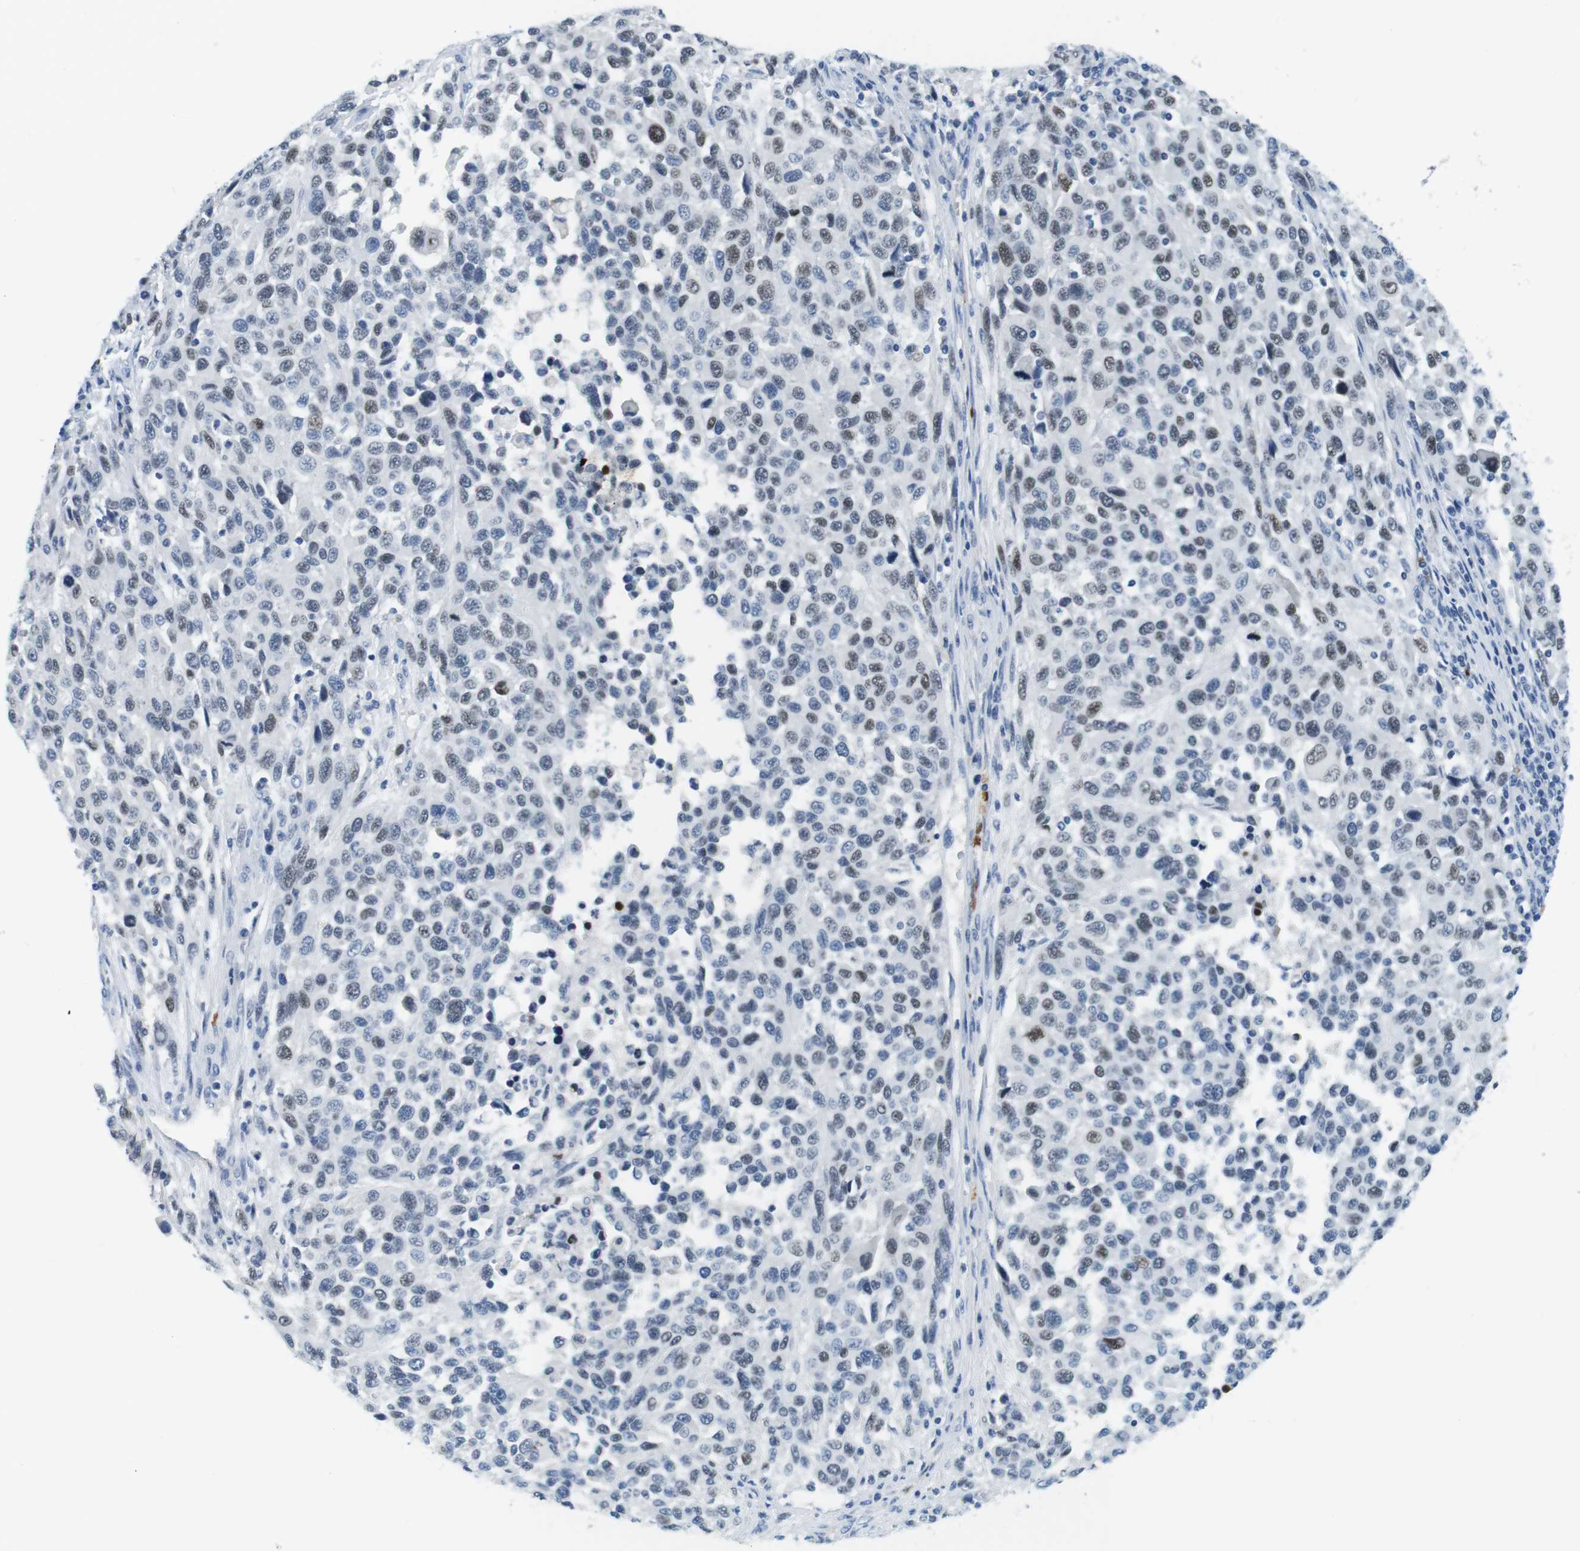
{"staining": {"intensity": "weak", "quantity": "<25%", "location": "nuclear"}, "tissue": "melanoma", "cell_type": "Tumor cells", "image_type": "cancer", "snomed": [{"axis": "morphology", "description": "Malignant melanoma, Metastatic site"}, {"axis": "topography", "description": "Lymph node"}], "caption": "Immunohistochemical staining of malignant melanoma (metastatic site) reveals no significant staining in tumor cells. (DAB immunohistochemistry (IHC) with hematoxylin counter stain).", "gene": "TFAP2C", "patient": {"sex": "male", "age": 61}}